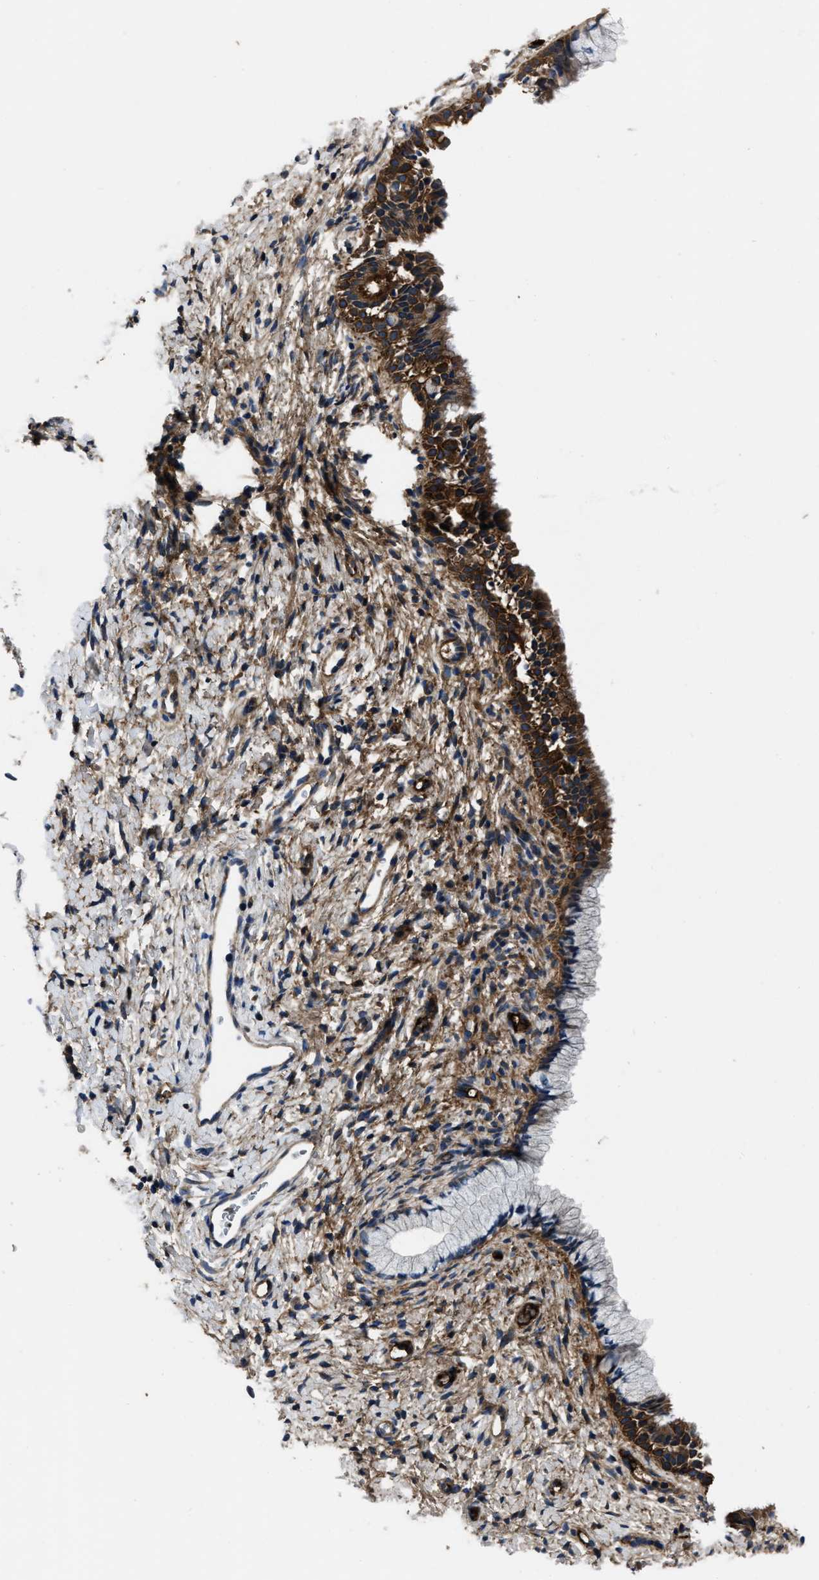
{"staining": {"intensity": "strong", "quantity": "25%-75%", "location": "cytoplasmic/membranous"}, "tissue": "cervix", "cell_type": "Glandular cells", "image_type": "normal", "snomed": [{"axis": "morphology", "description": "Normal tissue, NOS"}, {"axis": "topography", "description": "Cervix"}], "caption": "DAB immunohistochemical staining of unremarkable human cervix shows strong cytoplasmic/membranous protein positivity in approximately 25%-75% of glandular cells.", "gene": "ERC1", "patient": {"sex": "female", "age": 72}}